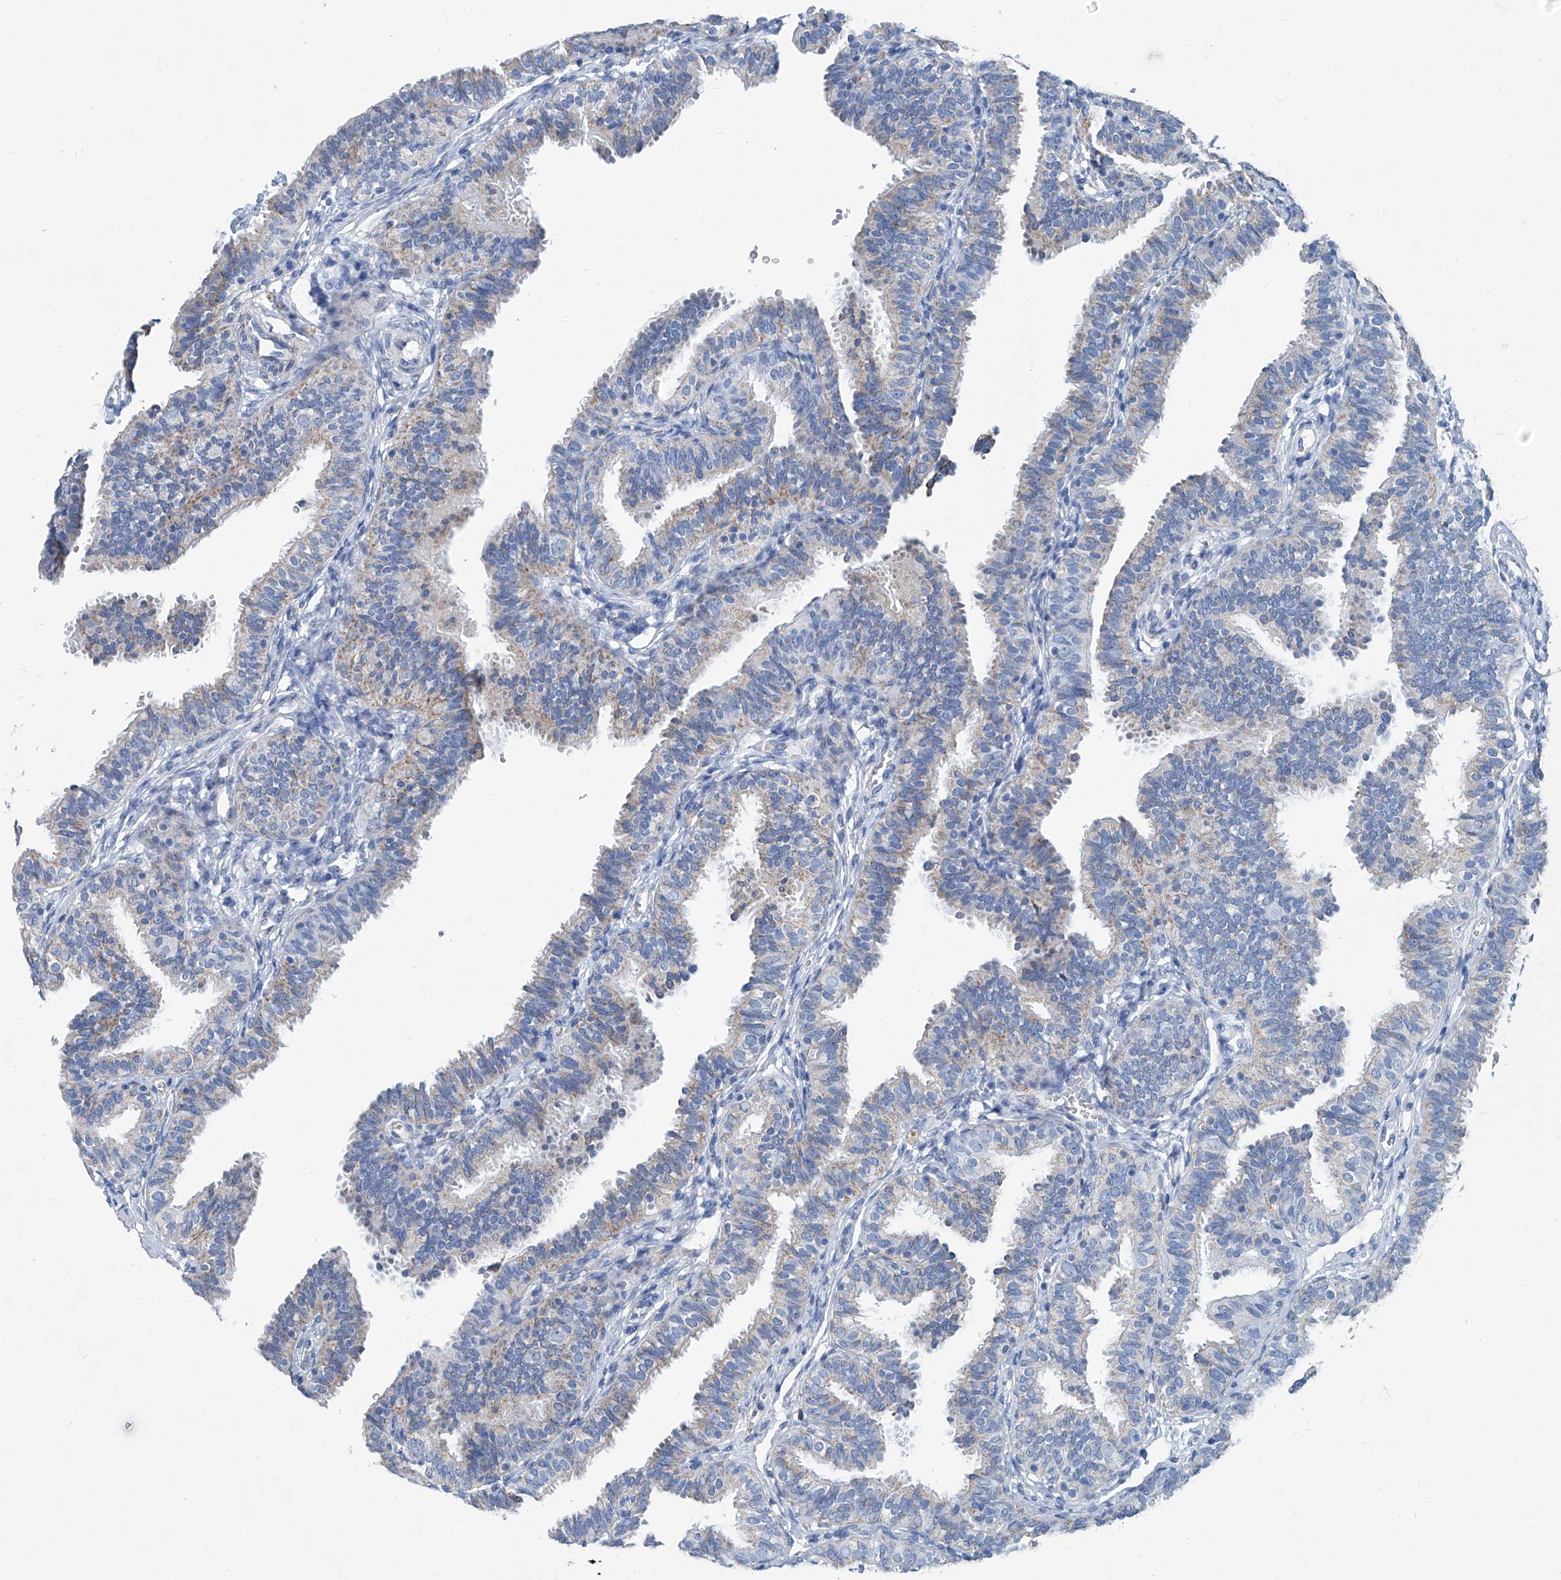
{"staining": {"intensity": "weak", "quantity": "<25%", "location": "cytoplasmic/membranous"}, "tissue": "fallopian tube", "cell_type": "Glandular cells", "image_type": "normal", "snomed": [{"axis": "morphology", "description": "Normal tissue, NOS"}, {"axis": "topography", "description": "Fallopian tube"}], "caption": "Immunohistochemical staining of benign fallopian tube displays no significant positivity in glandular cells. The staining was performed using DAB to visualize the protein expression in brown, while the nuclei were stained in blue with hematoxylin (Magnification: 20x).", "gene": "MT", "patient": {"sex": "female", "age": 35}}